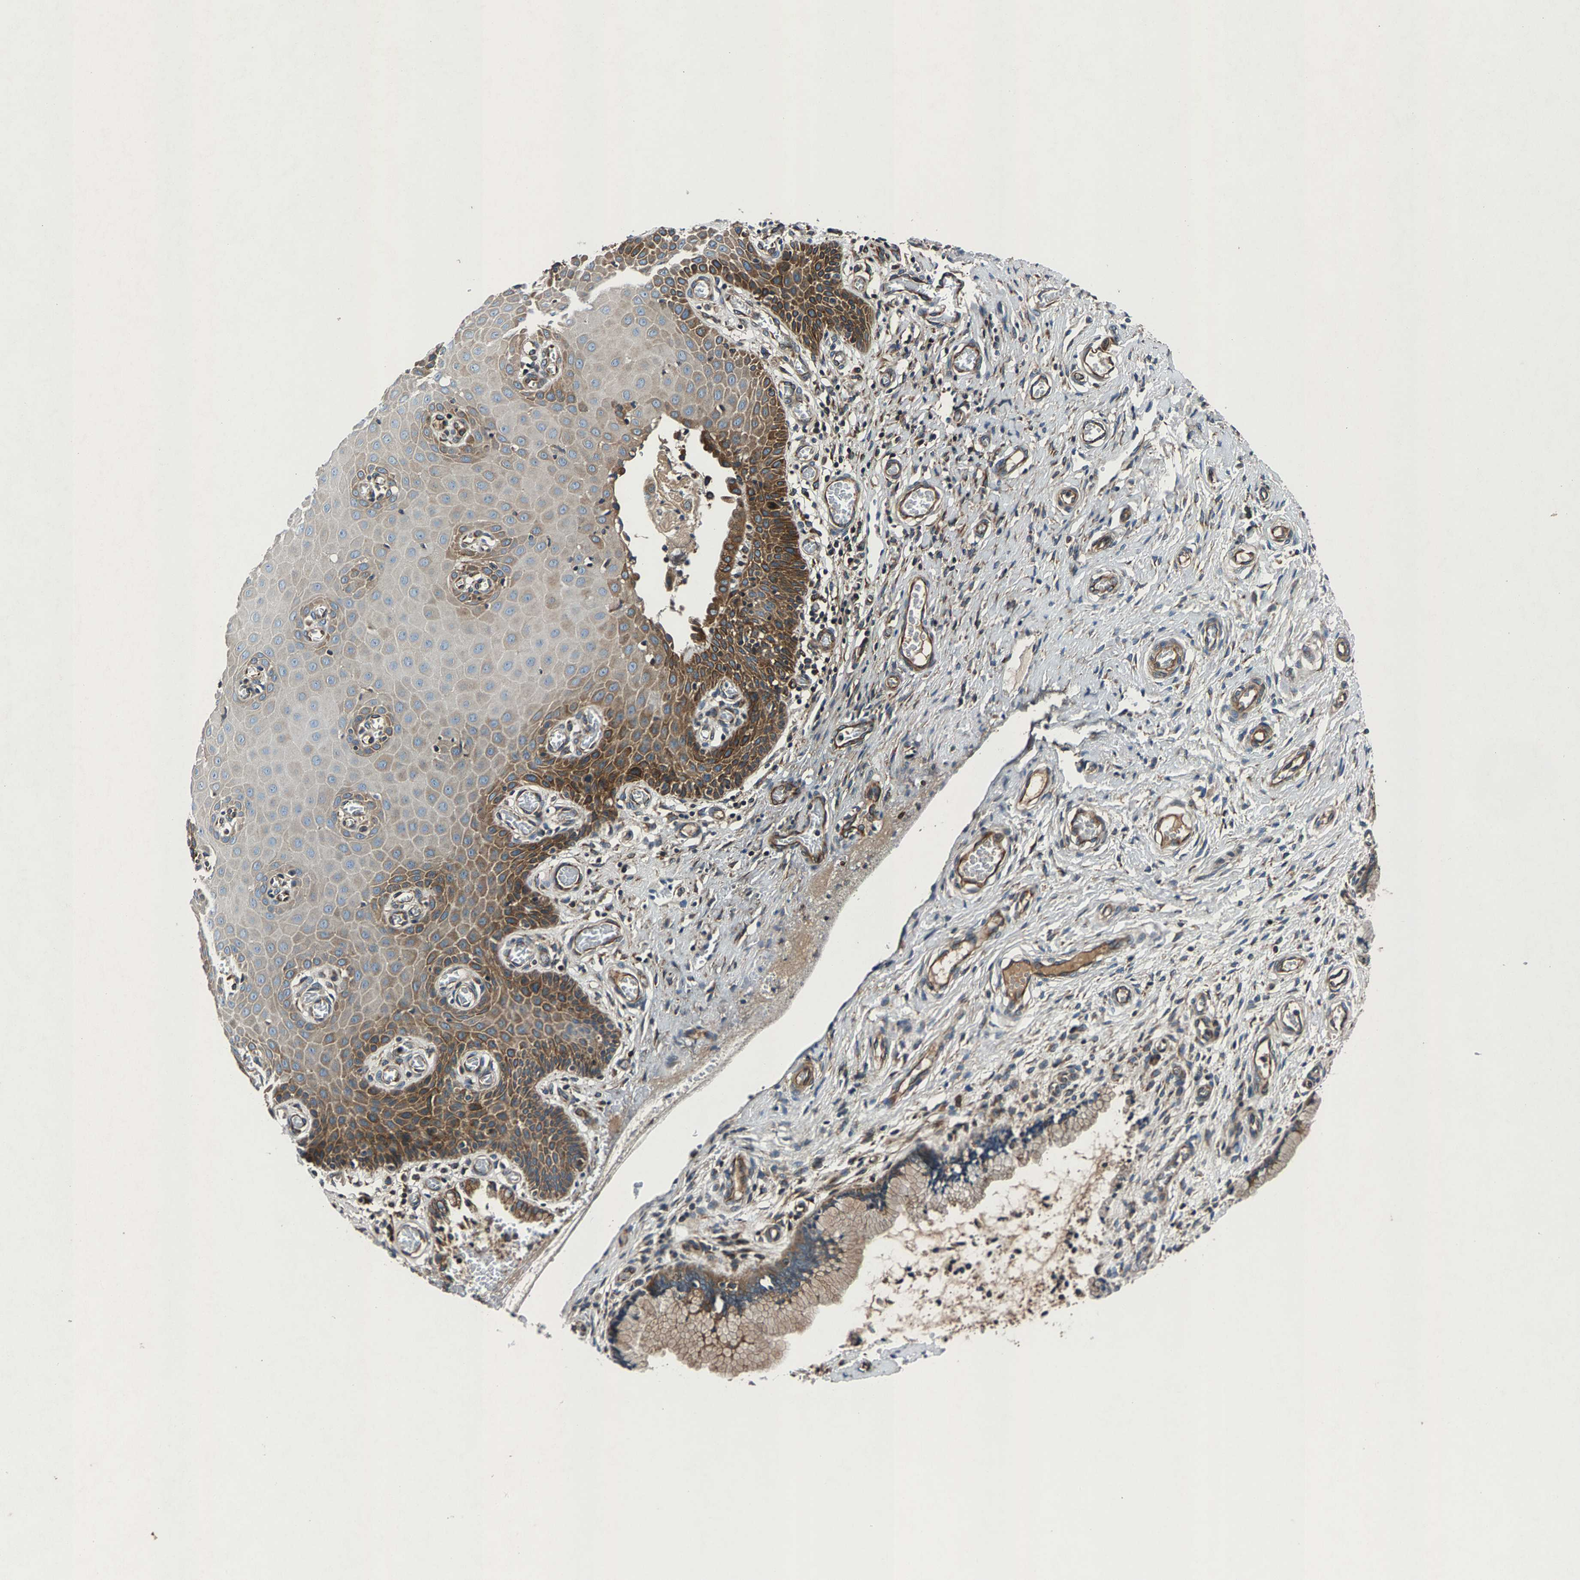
{"staining": {"intensity": "moderate", "quantity": ">75%", "location": "cytoplasmic/membranous"}, "tissue": "cervix", "cell_type": "Glandular cells", "image_type": "normal", "snomed": [{"axis": "morphology", "description": "Normal tissue, NOS"}, {"axis": "topography", "description": "Cervix"}], "caption": "Glandular cells show medium levels of moderate cytoplasmic/membranous staining in about >75% of cells in normal cervix.", "gene": "LPCAT1", "patient": {"sex": "female", "age": 55}}